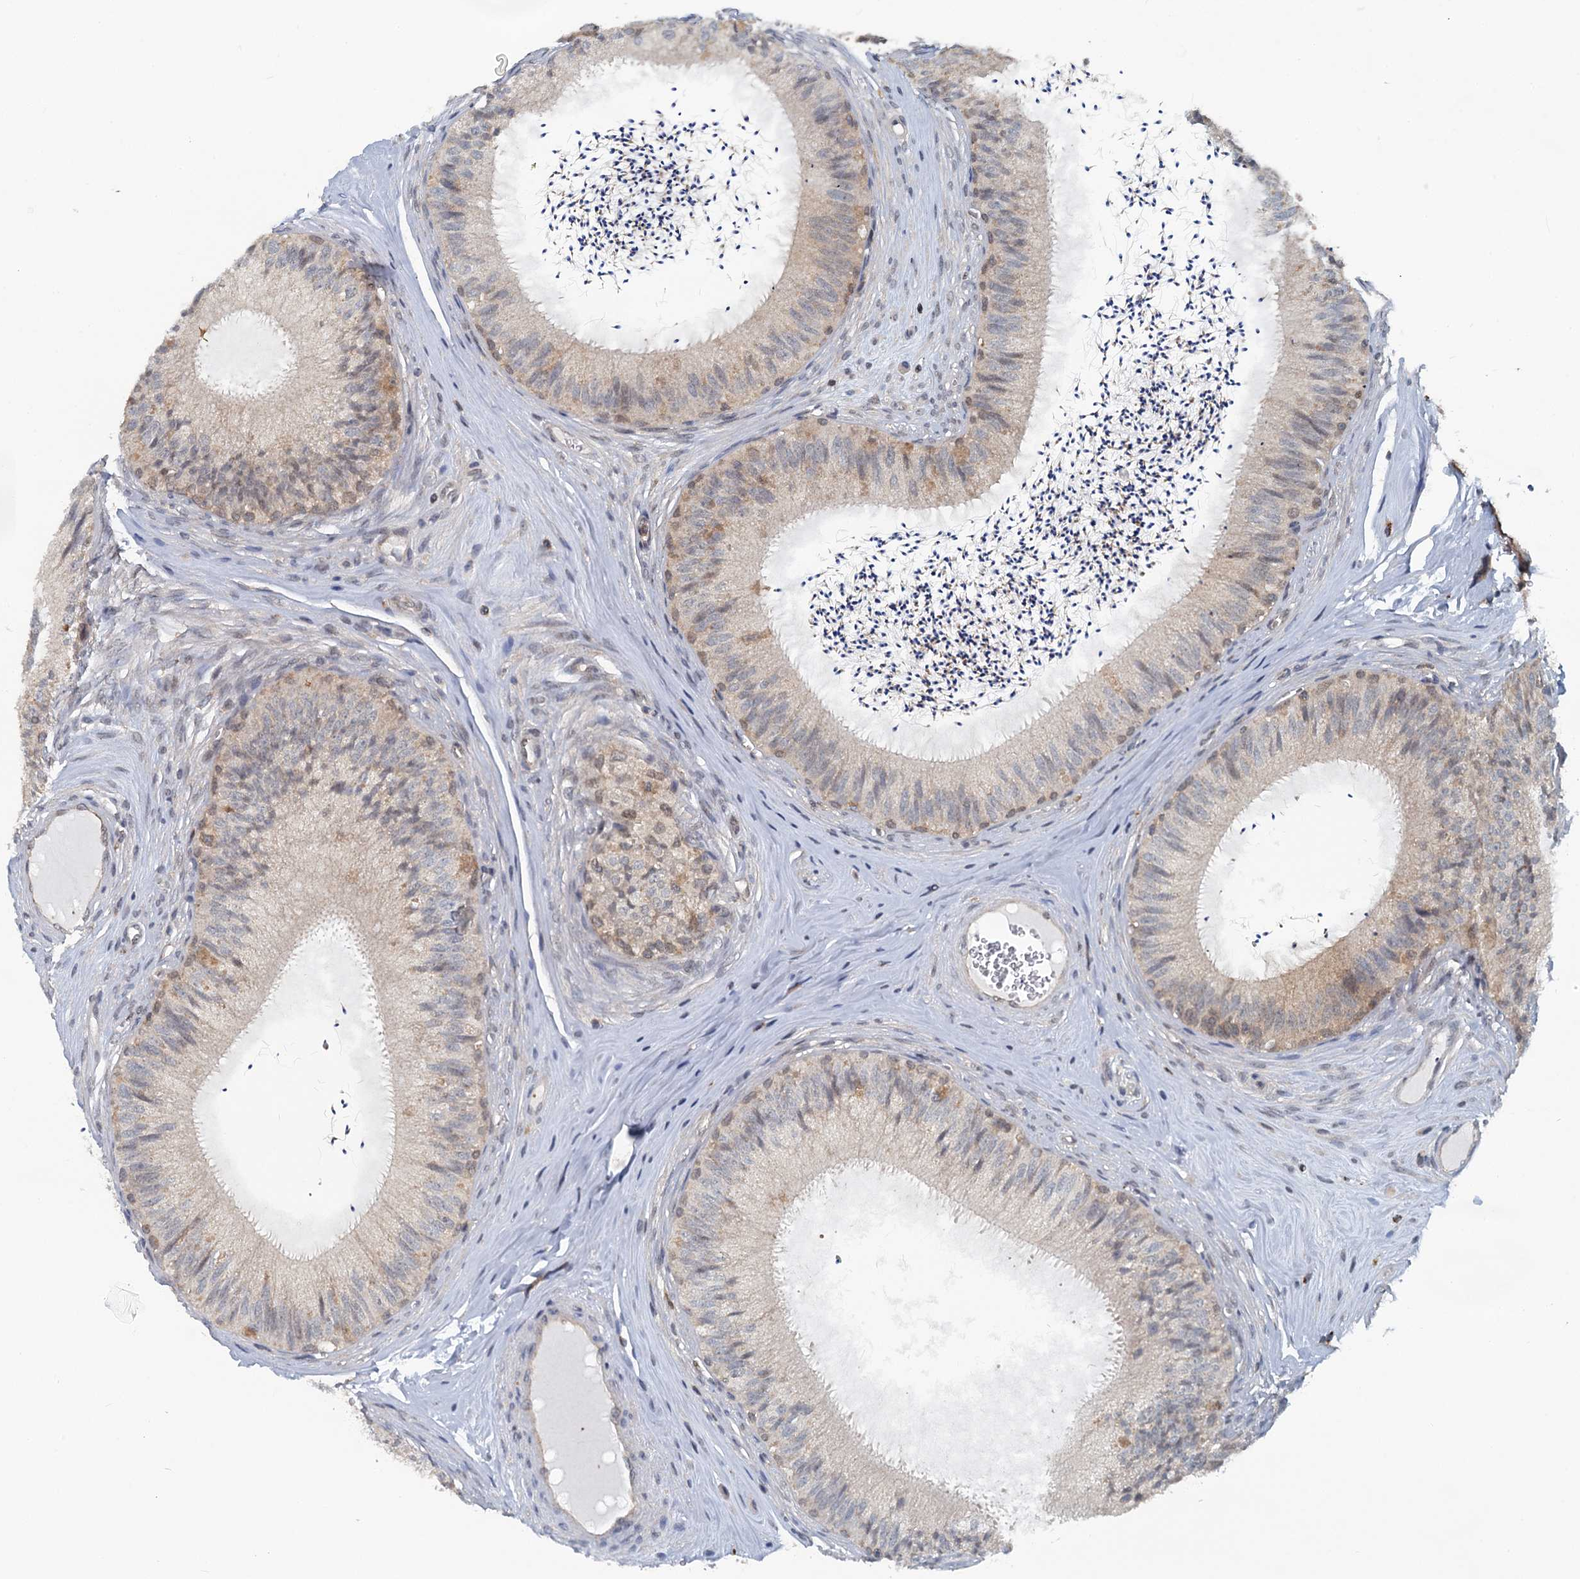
{"staining": {"intensity": "moderate", "quantity": "25%-75%", "location": "cytoplasmic/membranous"}, "tissue": "epididymis", "cell_type": "Glandular cells", "image_type": "normal", "snomed": [{"axis": "morphology", "description": "Normal tissue, NOS"}, {"axis": "topography", "description": "Epididymis"}], "caption": "Protein staining by immunohistochemistry demonstrates moderate cytoplasmic/membranous staining in approximately 25%-75% of glandular cells in unremarkable epididymis. Nuclei are stained in blue.", "gene": "GCLM", "patient": {"sex": "male", "age": 46}}